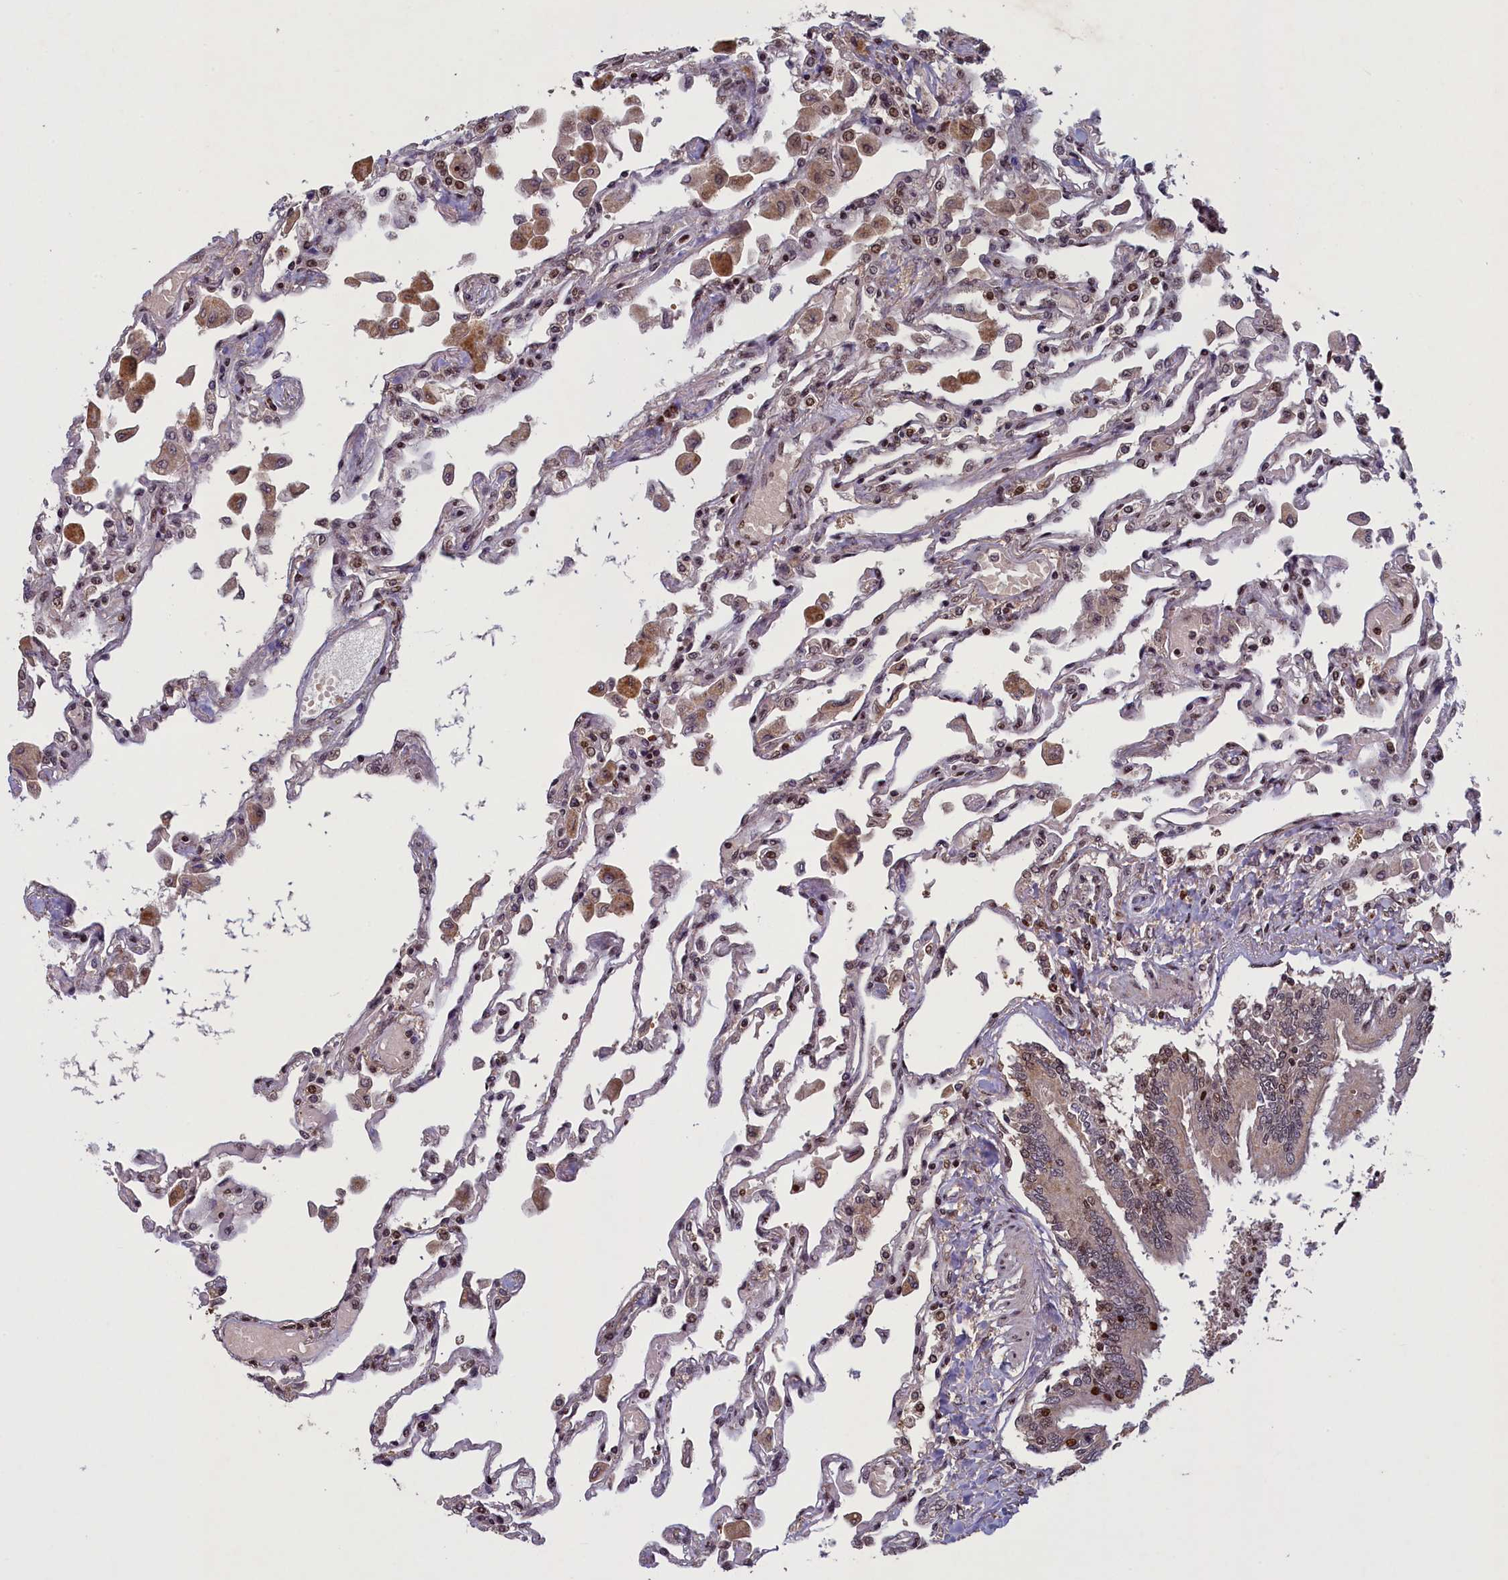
{"staining": {"intensity": "weak", "quantity": "25%-75%", "location": "cytoplasmic/membranous,nuclear"}, "tissue": "lung", "cell_type": "Alveolar cells", "image_type": "normal", "snomed": [{"axis": "morphology", "description": "Normal tissue, NOS"}, {"axis": "topography", "description": "Bronchus"}, {"axis": "topography", "description": "Lung"}], "caption": "DAB (3,3'-diaminobenzidine) immunohistochemical staining of benign lung demonstrates weak cytoplasmic/membranous,nuclear protein positivity in about 25%-75% of alveolar cells.", "gene": "NUBP1", "patient": {"sex": "female", "age": 49}}